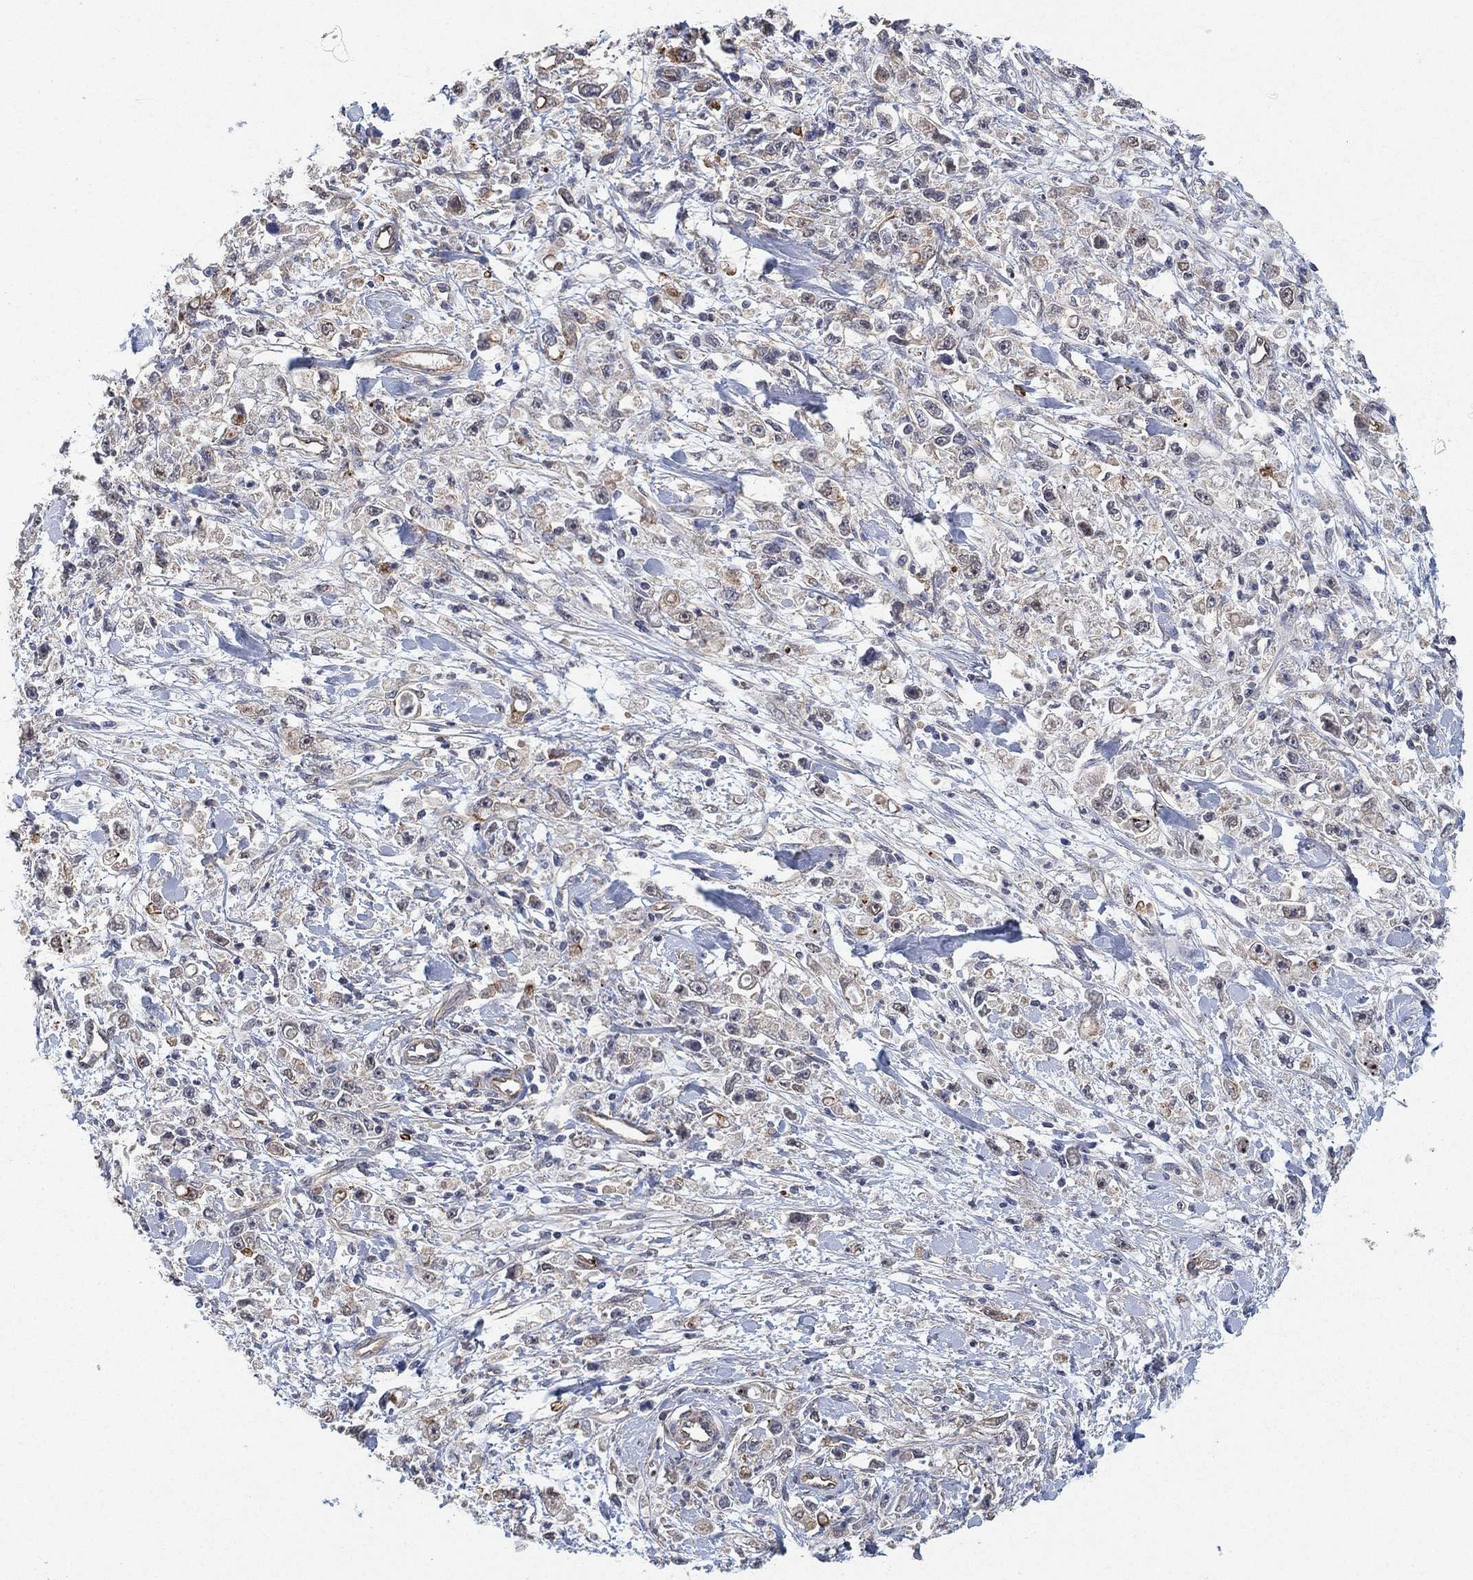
{"staining": {"intensity": "weak", "quantity": "<25%", "location": "cytoplasmic/membranous"}, "tissue": "stomach cancer", "cell_type": "Tumor cells", "image_type": "cancer", "snomed": [{"axis": "morphology", "description": "Adenocarcinoma, NOS"}, {"axis": "topography", "description": "Stomach"}], "caption": "Immunohistochemistry of stomach cancer shows no staining in tumor cells. (Stains: DAB (3,3'-diaminobenzidine) IHC with hematoxylin counter stain, Microscopy: brightfield microscopy at high magnification).", "gene": "MCUR1", "patient": {"sex": "female", "age": 59}}